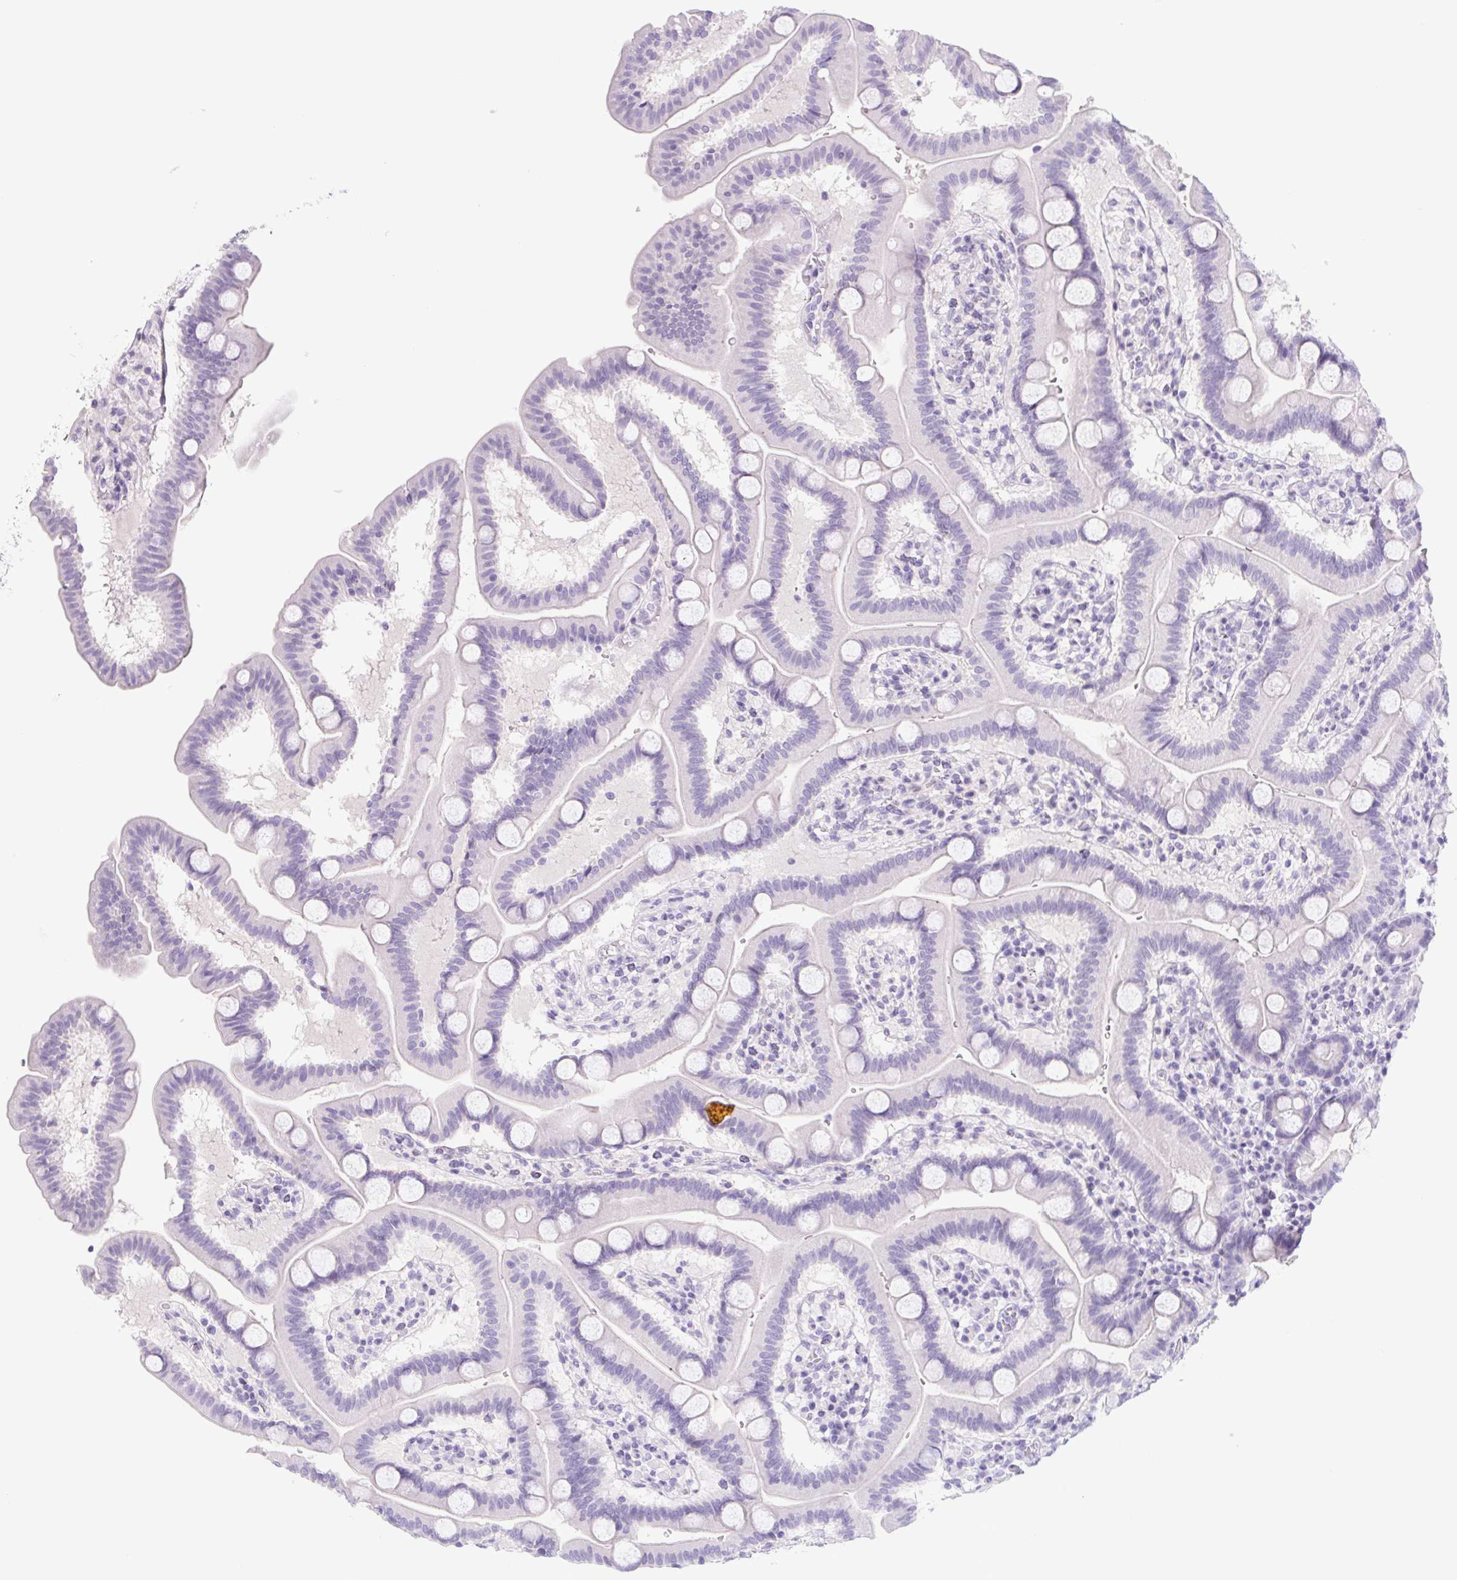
{"staining": {"intensity": "negative", "quantity": "none", "location": "none"}, "tissue": "duodenum", "cell_type": "Glandular cells", "image_type": "normal", "snomed": [{"axis": "morphology", "description": "Normal tissue, NOS"}, {"axis": "topography", "description": "Pancreas"}, {"axis": "topography", "description": "Duodenum"}], "caption": "IHC of normal human duodenum reveals no positivity in glandular cells.", "gene": "CYP21A2", "patient": {"sex": "male", "age": 59}}